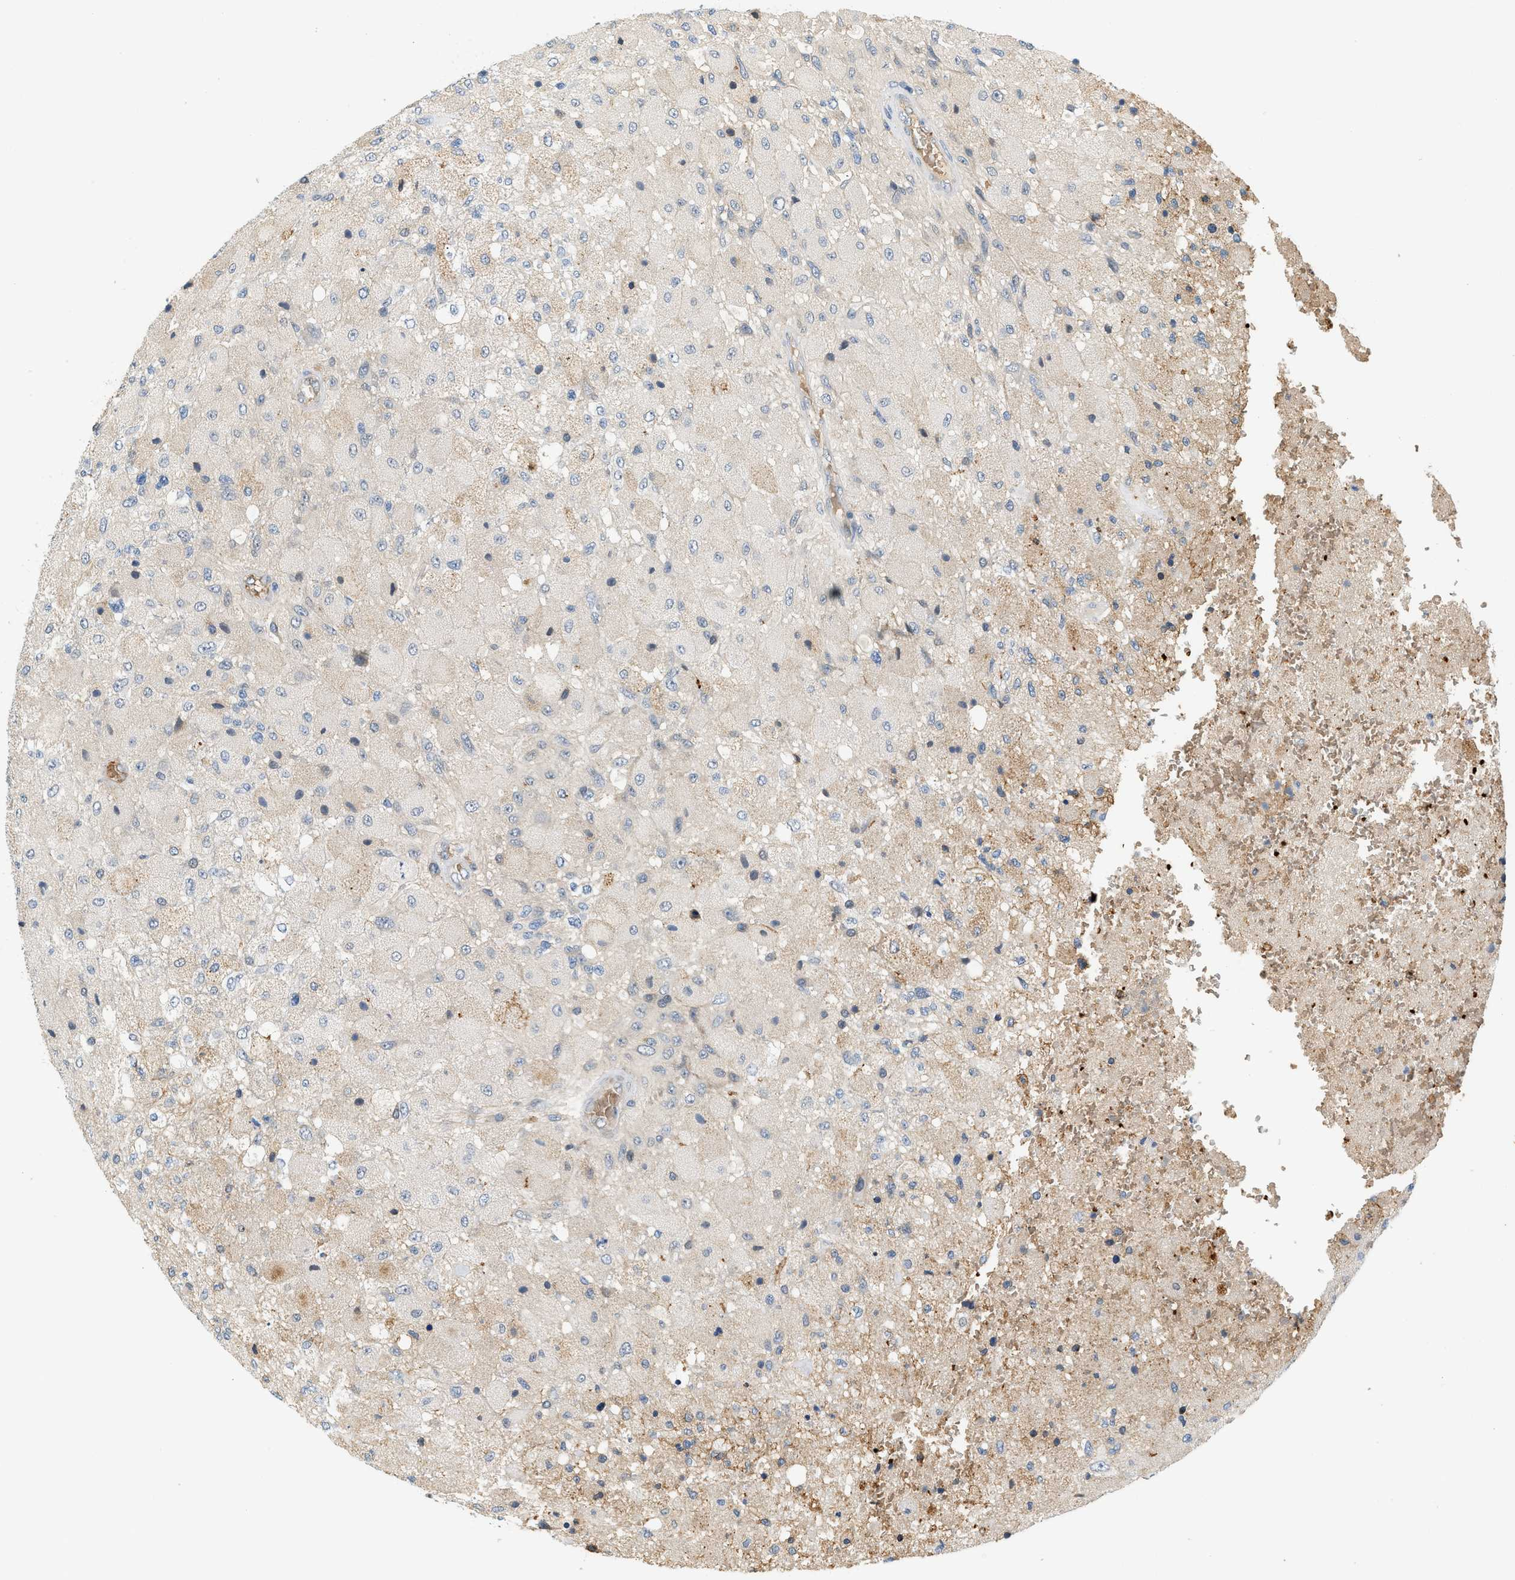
{"staining": {"intensity": "negative", "quantity": "none", "location": "none"}, "tissue": "glioma", "cell_type": "Tumor cells", "image_type": "cancer", "snomed": [{"axis": "morphology", "description": "Normal tissue, NOS"}, {"axis": "morphology", "description": "Glioma, malignant, High grade"}, {"axis": "topography", "description": "Cerebral cortex"}], "caption": "The micrograph demonstrates no significant staining in tumor cells of glioma.", "gene": "CYTH2", "patient": {"sex": "male", "age": 77}}